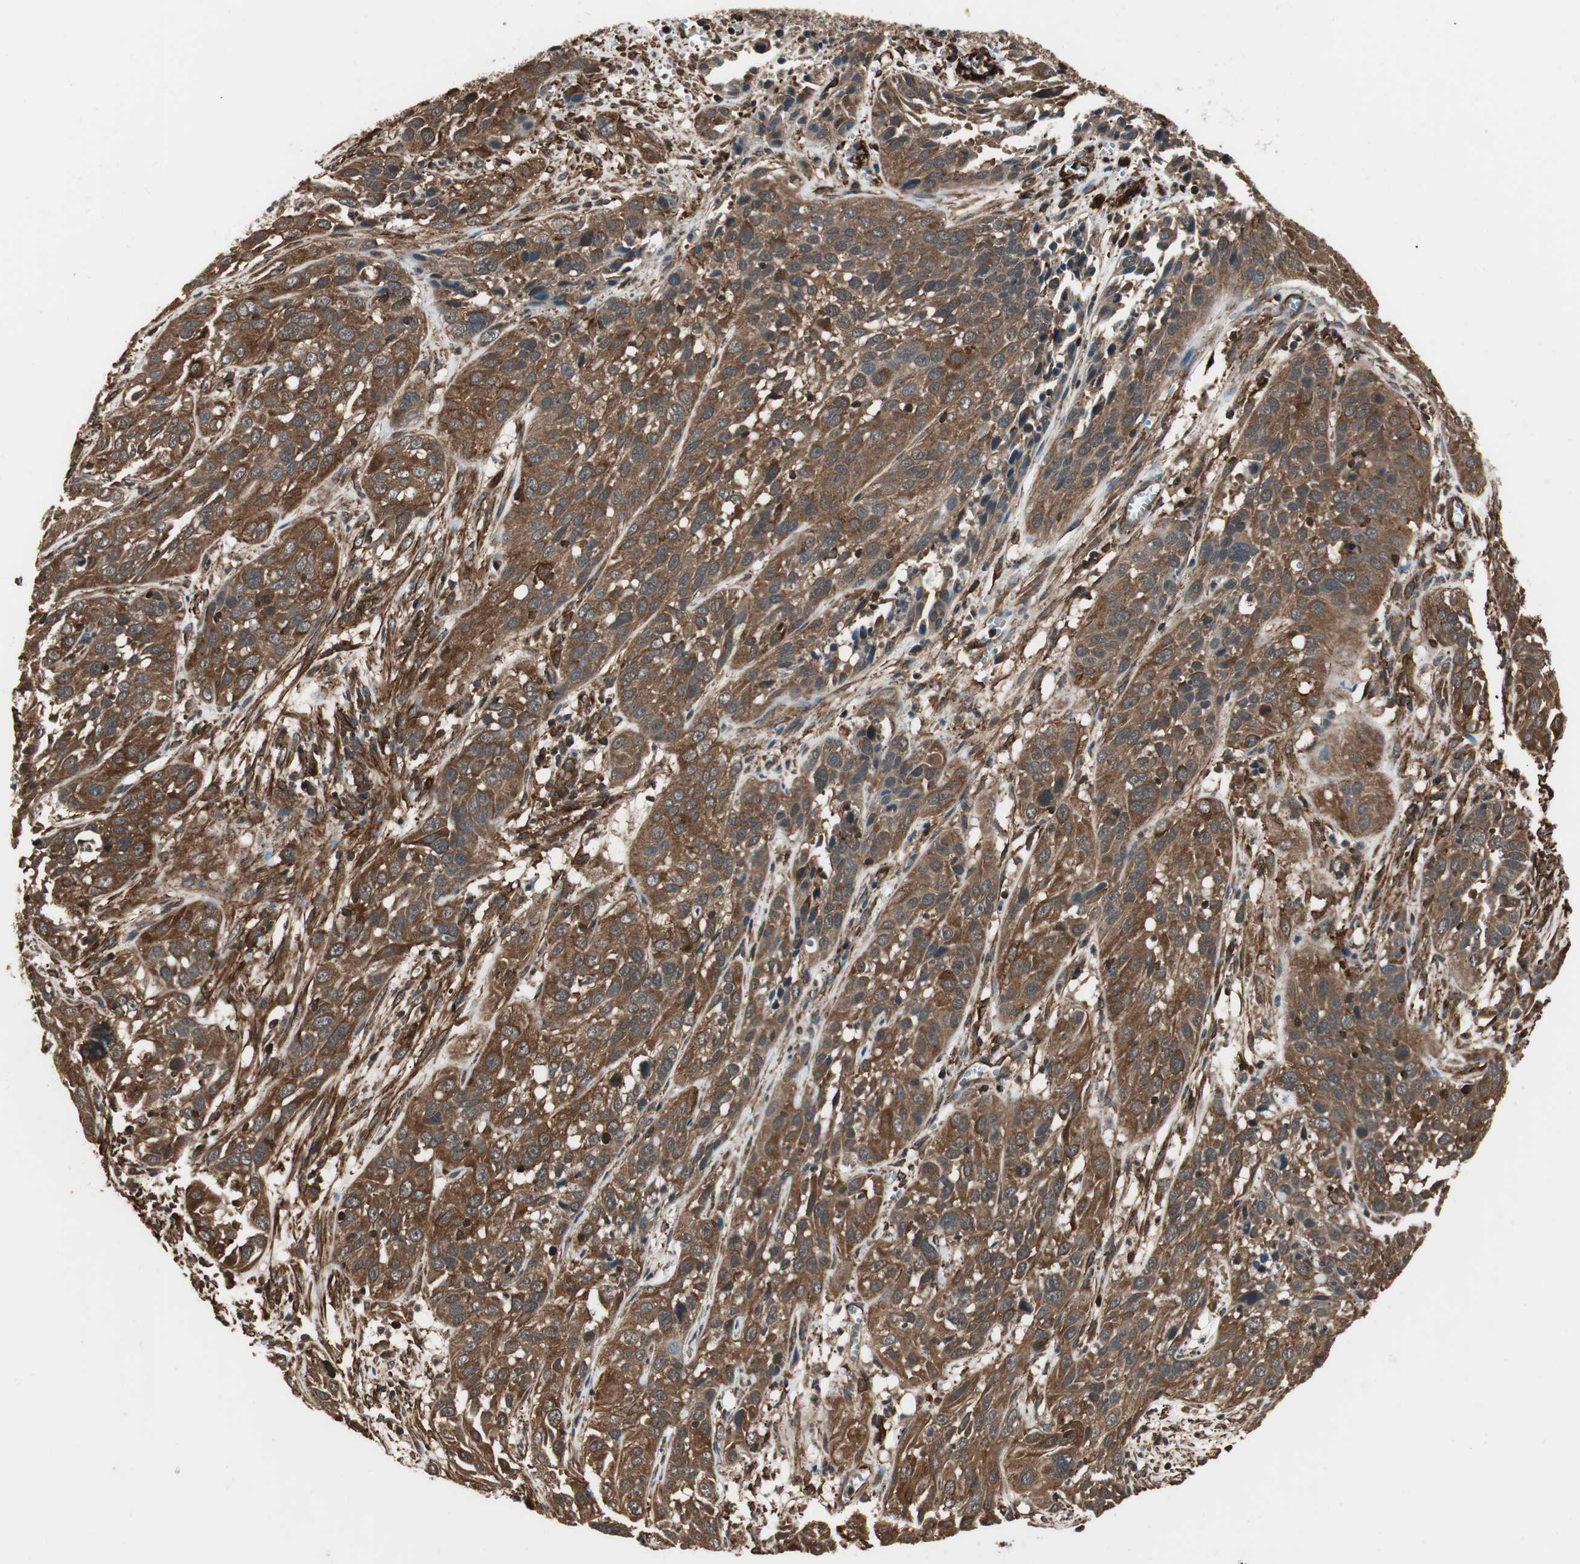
{"staining": {"intensity": "strong", "quantity": ">75%", "location": "cytoplasmic/membranous"}, "tissue": "cervical cancer", "cell_type": "Tumor cells", "image_type": "cancer", "snomed": [{"axis": "morphology", "description": "Squamous cell carcinoma, NOS"}, {"axis": "topography", "description": "Cervix"}], "caption": "Strong cytoplasmic/membranous positivity is identified in approximately >75% of tumor cells in squamous cell carcinoma (cervical).", "gene": "PTPN11", "patient": {"sex": "female", "age": 32}}